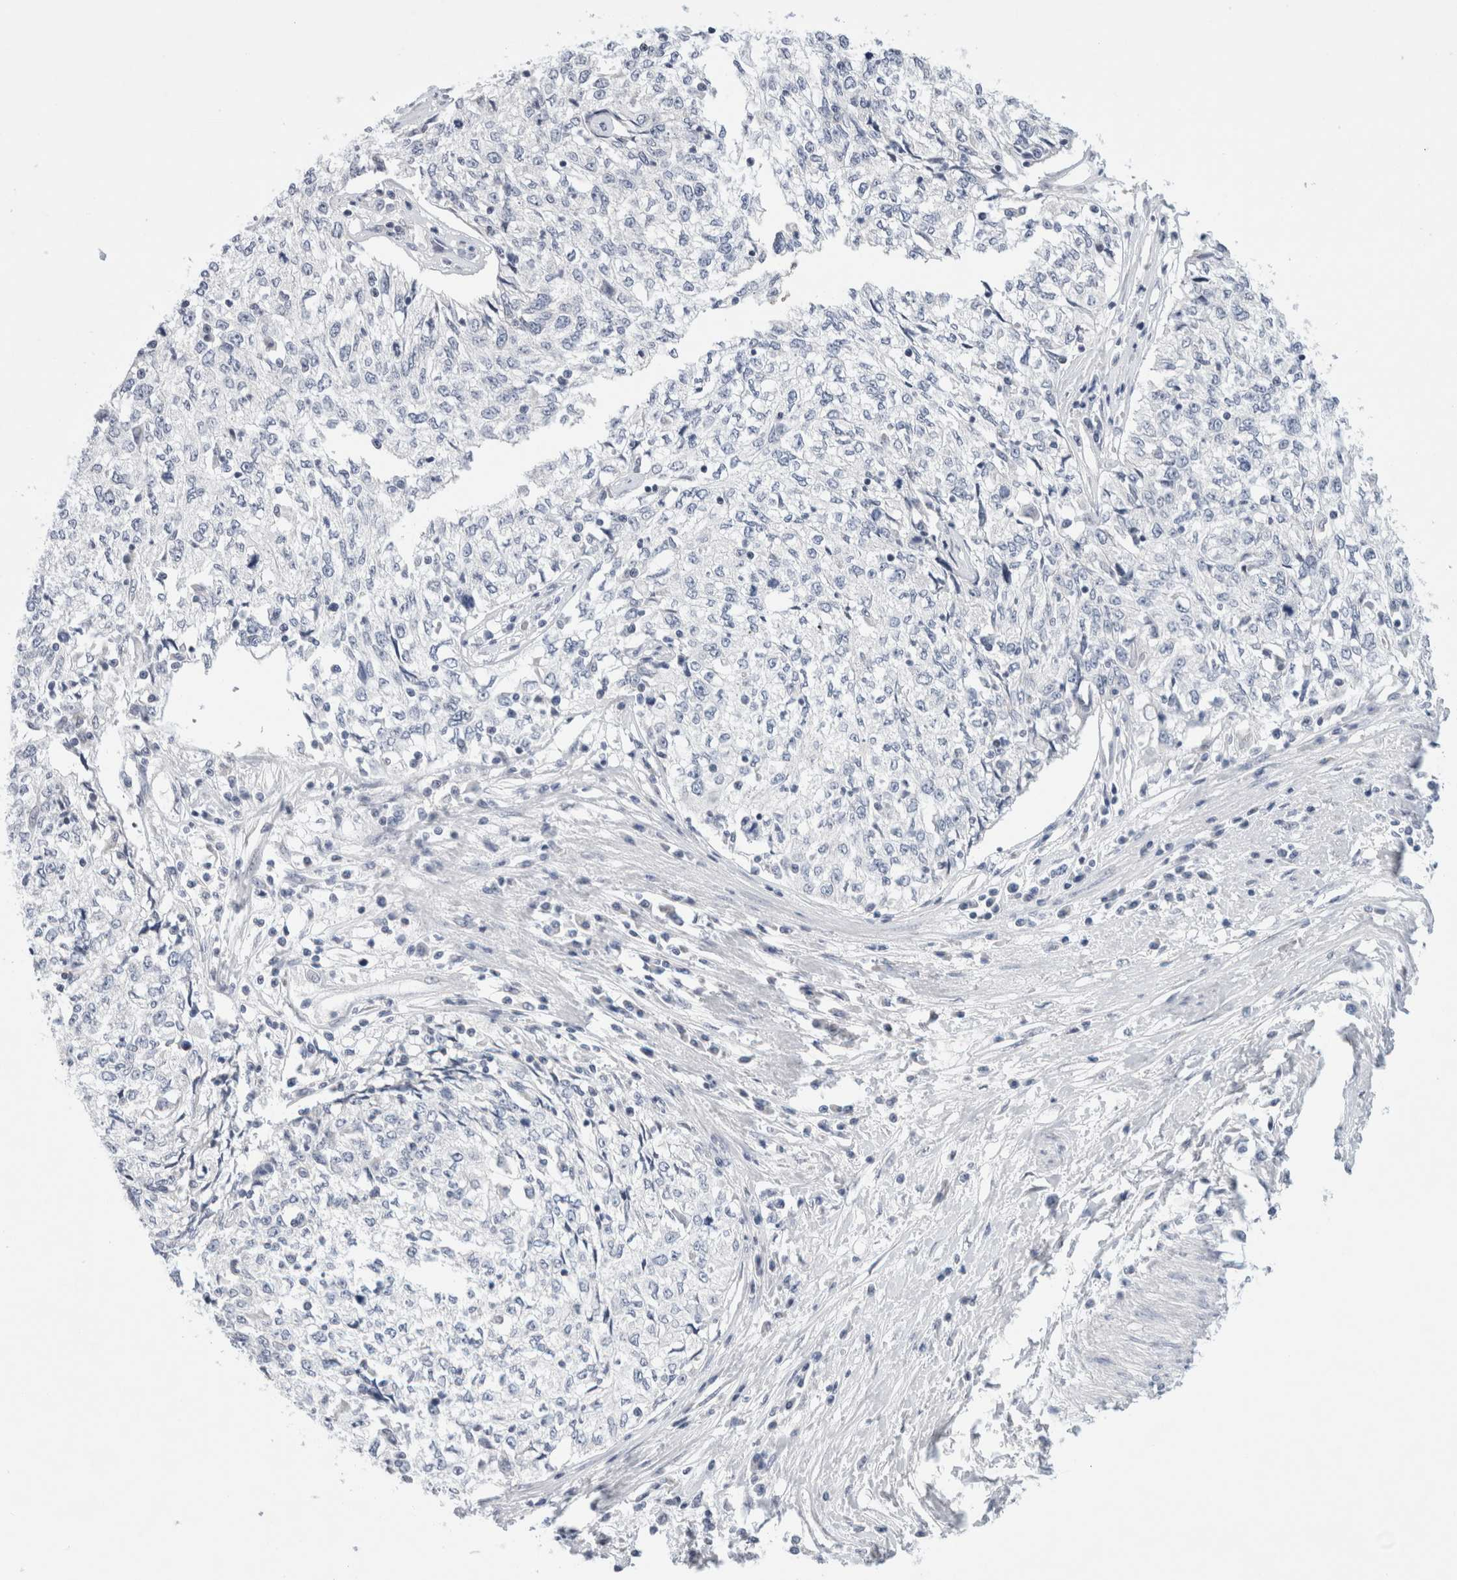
{"staining": {"intensity": "negative", "quantity": "none", "location": "none"}, "tissue": "cervical cancer", "cell_type": "Tumor cells", "image_type": "cancer", "snomed": [{"axis": "morphology", "description": "Squamous cell carcinoma, NOS"}, {"axis": "topography", "description": "Cervix"}], "caption": "The image demonstrates no significant positivity in tumor cells of cervical cancer (squamous cell carcinoma). (DAB immunohistochemistry with hematoxylin counter stain).", "gene": "SLC22A12", "patient": {"sex": "female", "age": 57}}